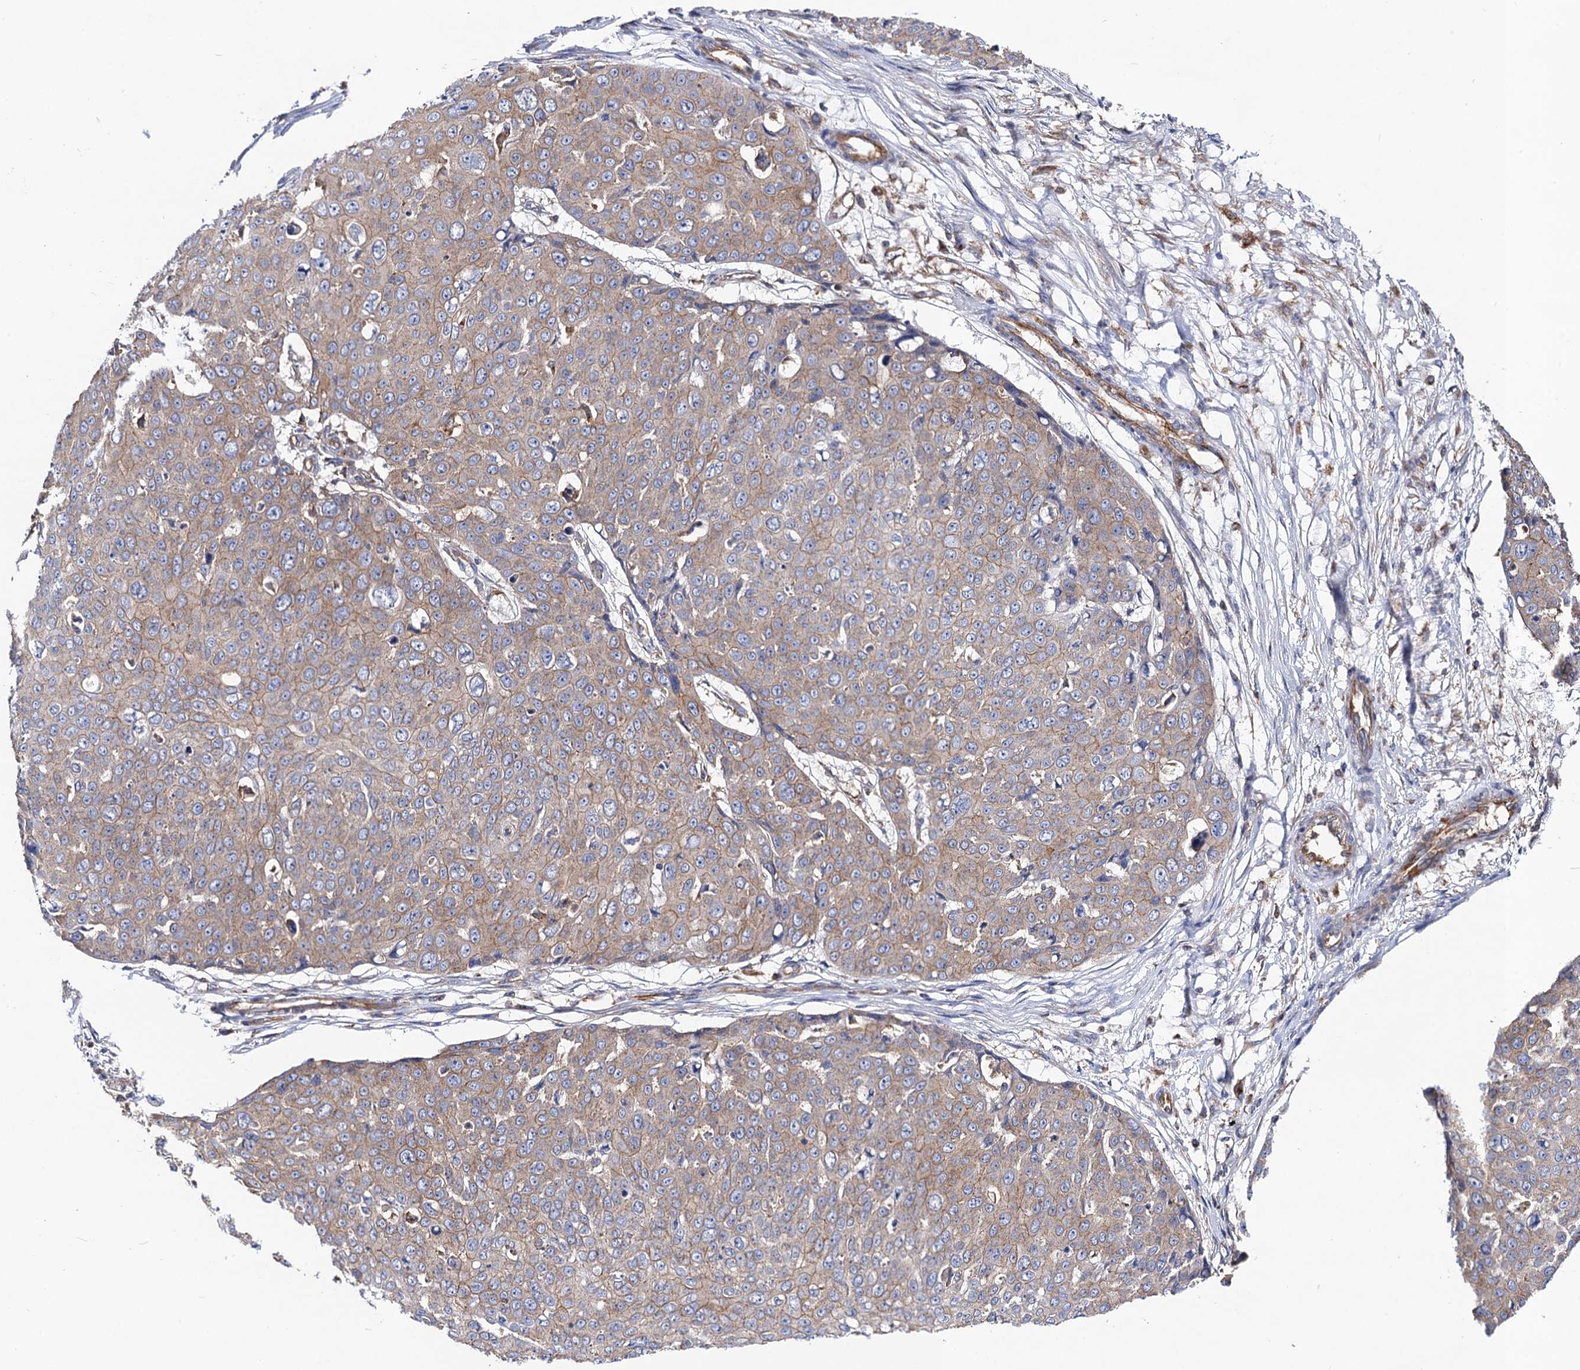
{"staining": {"intensity": "weak", "quantity": "25%-75%", "location": "cytoplasmic/membranous"}, "tissue": "skin cancer", "cell_type": "Tumor cells", "image_type": "cancer", "snomed": [{"axis": "morphology", "description": "Squamous cell carcinoma, NOS"}, {"axis": "topography", "description": "Skin"}], "caption": "IHC of skin squamous cell carcinoma displays low levels of weak cytoplasmic/membranous expression in approximately 25%-75% of tumor cells. Immunohistochemistry stains the protein of interest in brown and the nuclei are stained blue.", "gene": "DYDC1", "patient": {"sex": "male", "age": 71}}